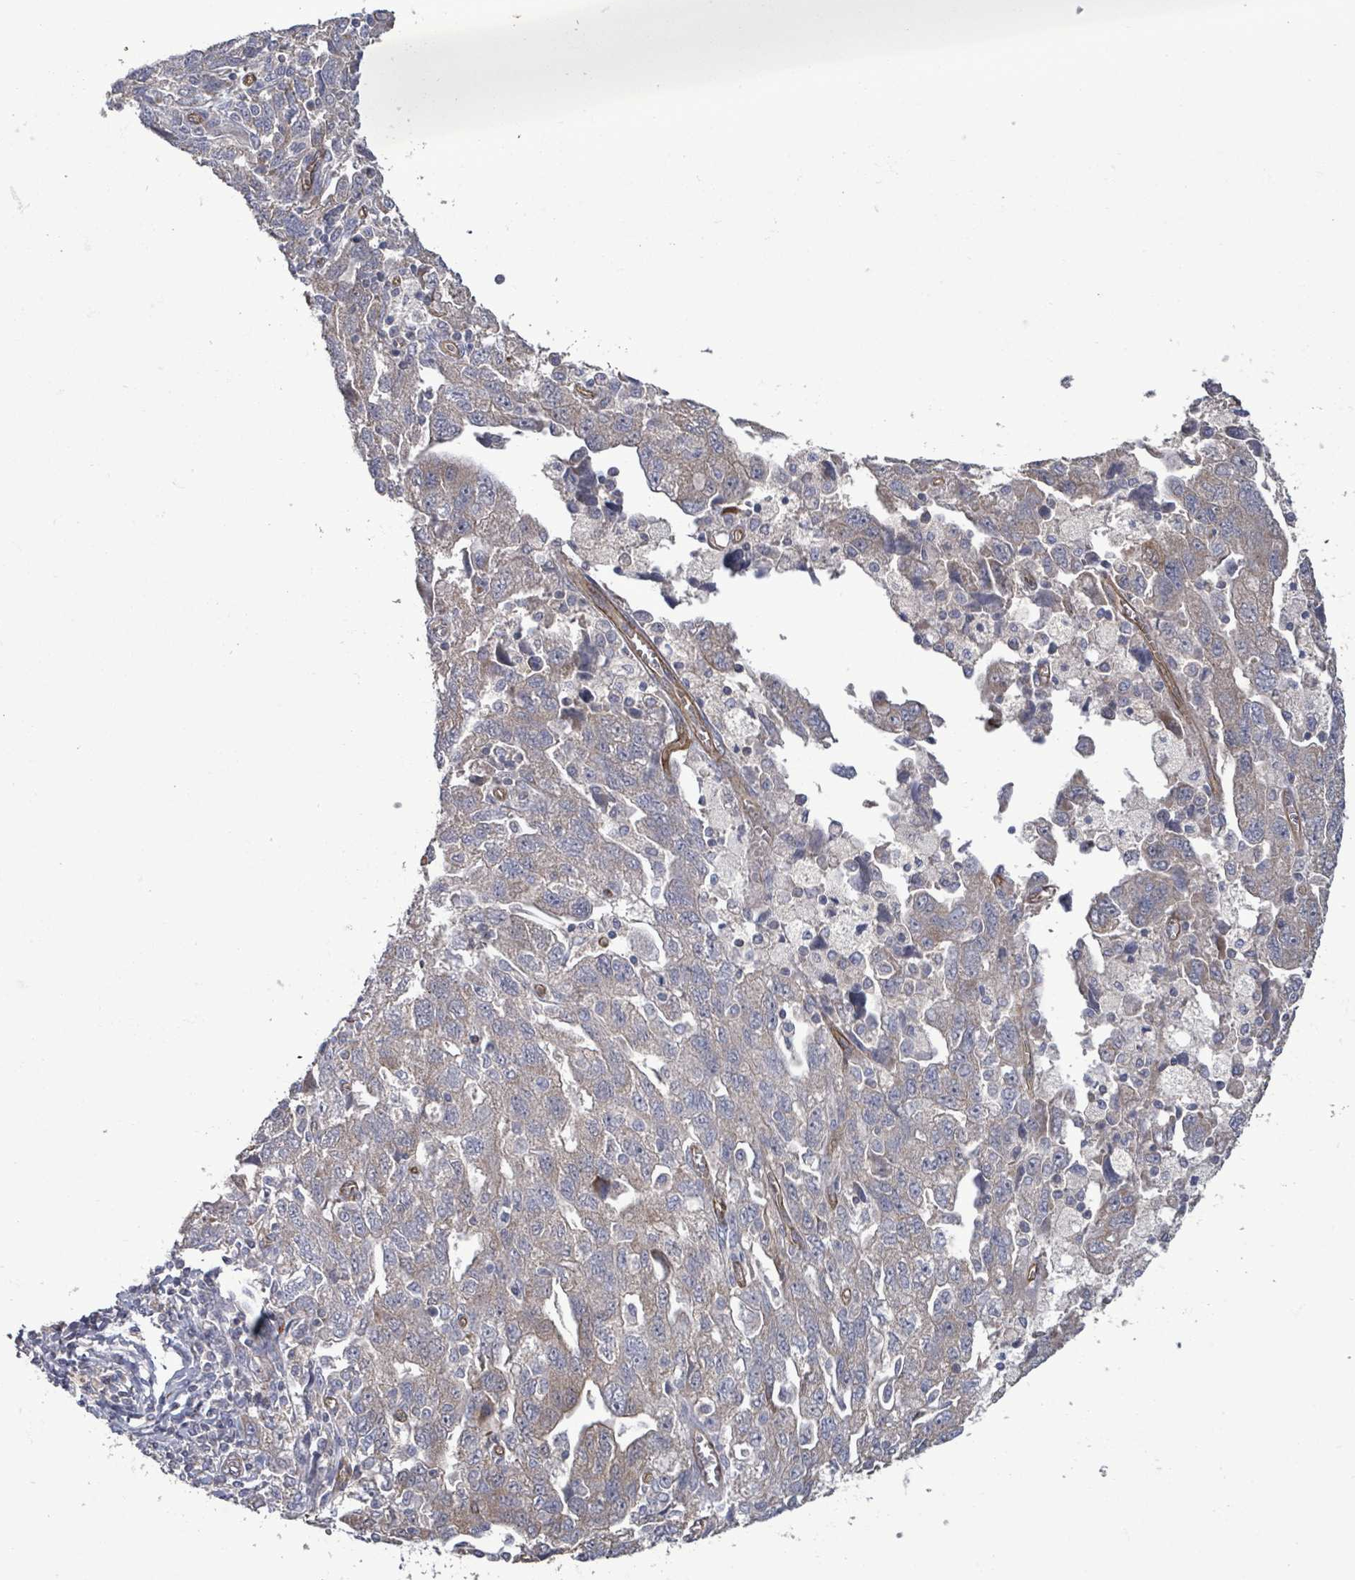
{"staining": {"intensity": "negative", "quantity": "none", "location": "none"}, "tissue": "ovarian cancer", "cell_type": "Tumor cells", "image_type": "cancer", "snomed": [{"axis": "morphology", "description": "Carcinoma, NOS"}, {"axis": "morphology", "description": "Cystadenocarcinoma, serous, NOS"}, {"axis": "topography", "description": "Ovary"}], "caption": "This micrograph is of ovarian cancer stained with IHC to label a protein in brown with the nuclei are counter-stained blue. There is no positivity in tumor cells.", "gene": "KANK3", "patient": {"sex": "female", "age": 69}}